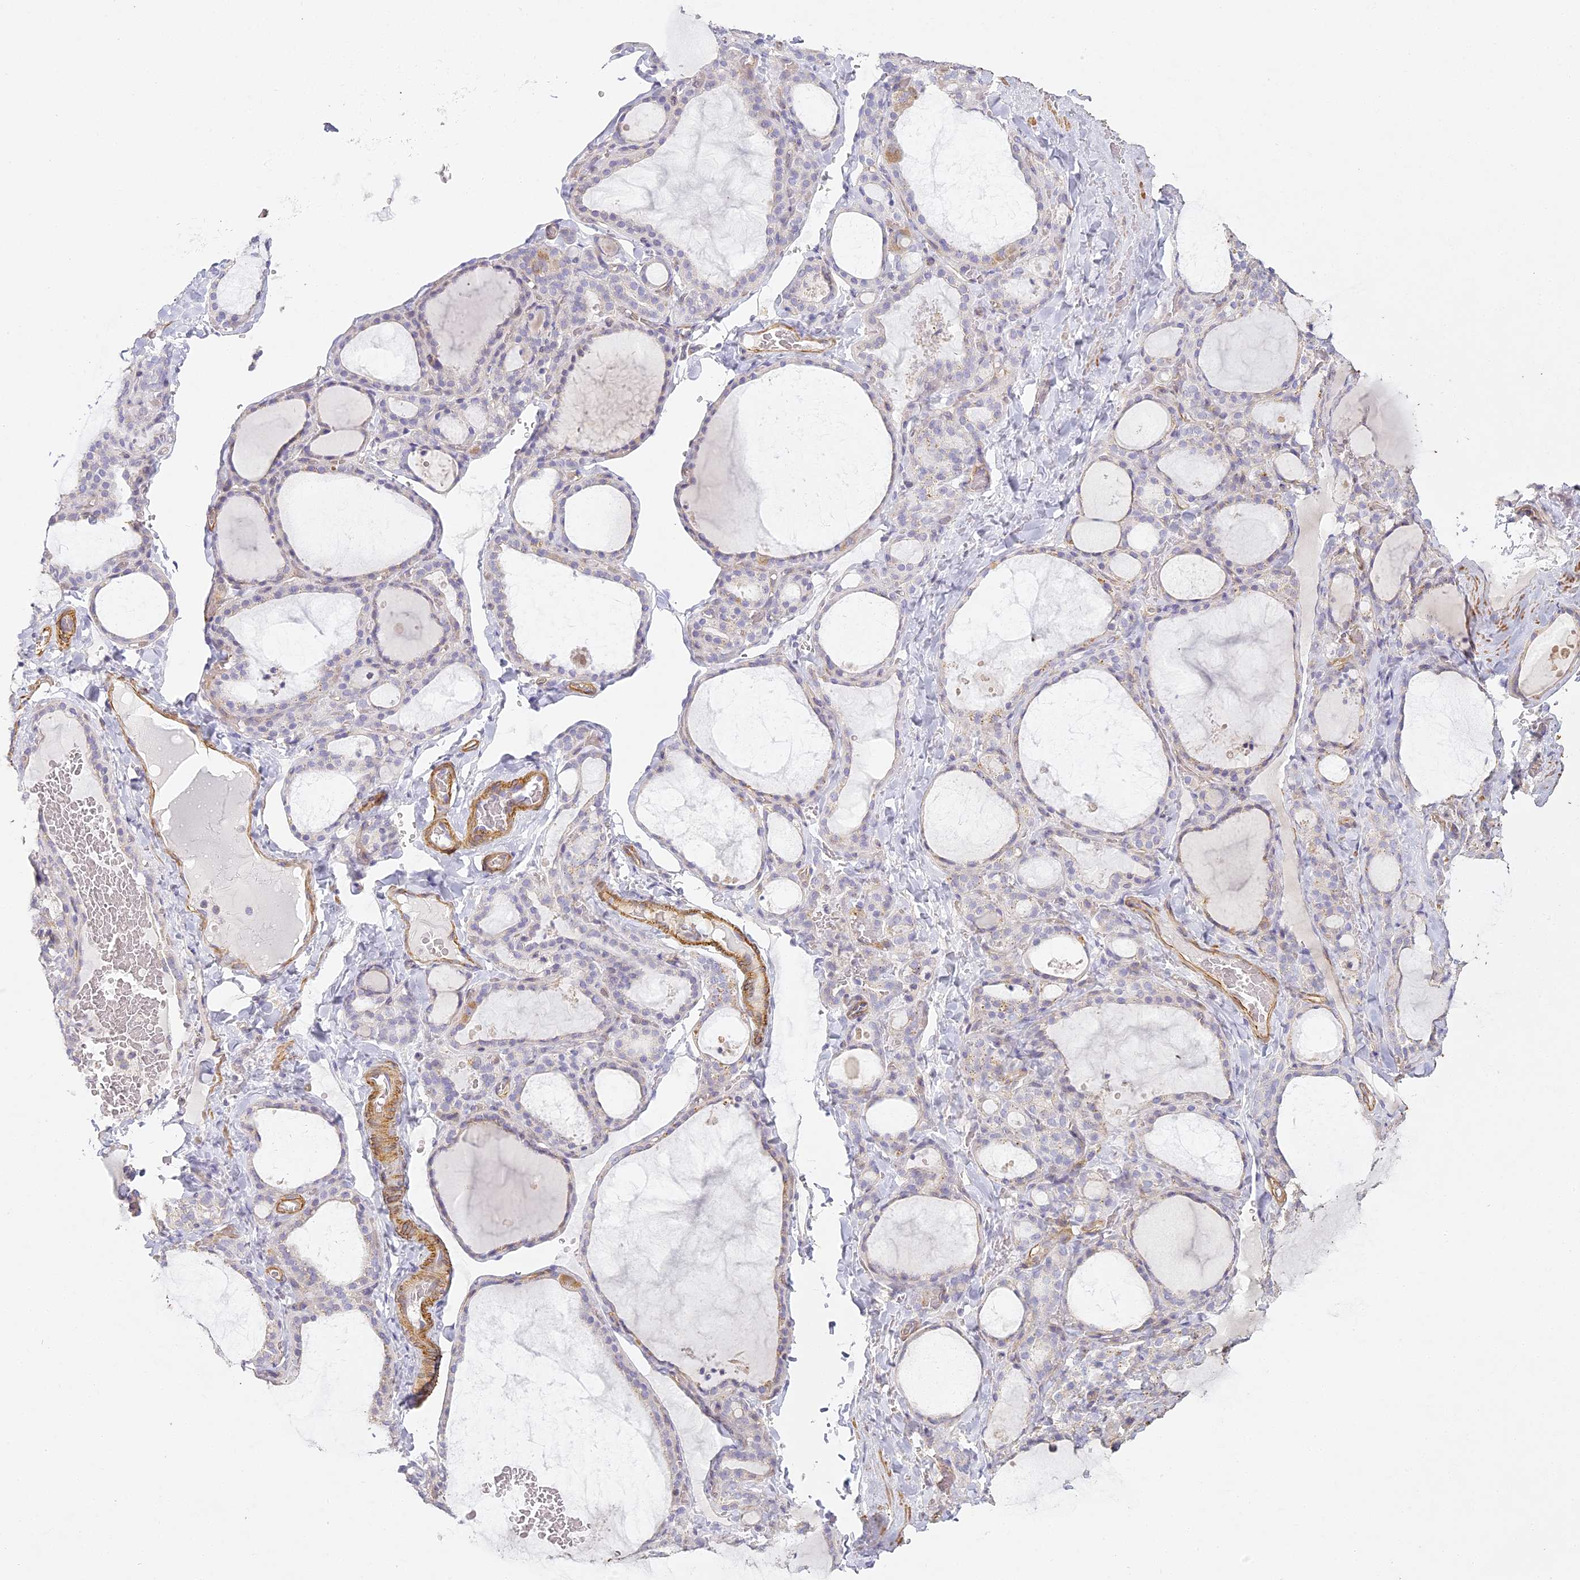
{"staining": {"intensity": "weak", "quantity": "<25%", "location": "cytoplasmic/membranous"}, "tissue": "thyroid gland", "cell_type": "Glandular cells", "image_type": "normal", "snomed": [{"axis": "morphology", "description": "Normal tissue, NOS"}, {"axis": "topography", "description": "Thyroid gland"}], "caption": "The IHC micrograph has no significant expression in glandular cells of thyroid gland. (Brightfield microscopy of DAB IHC at high magnification).", "gene": "MED28", "patient": {"sex": "female", "age": 22}}